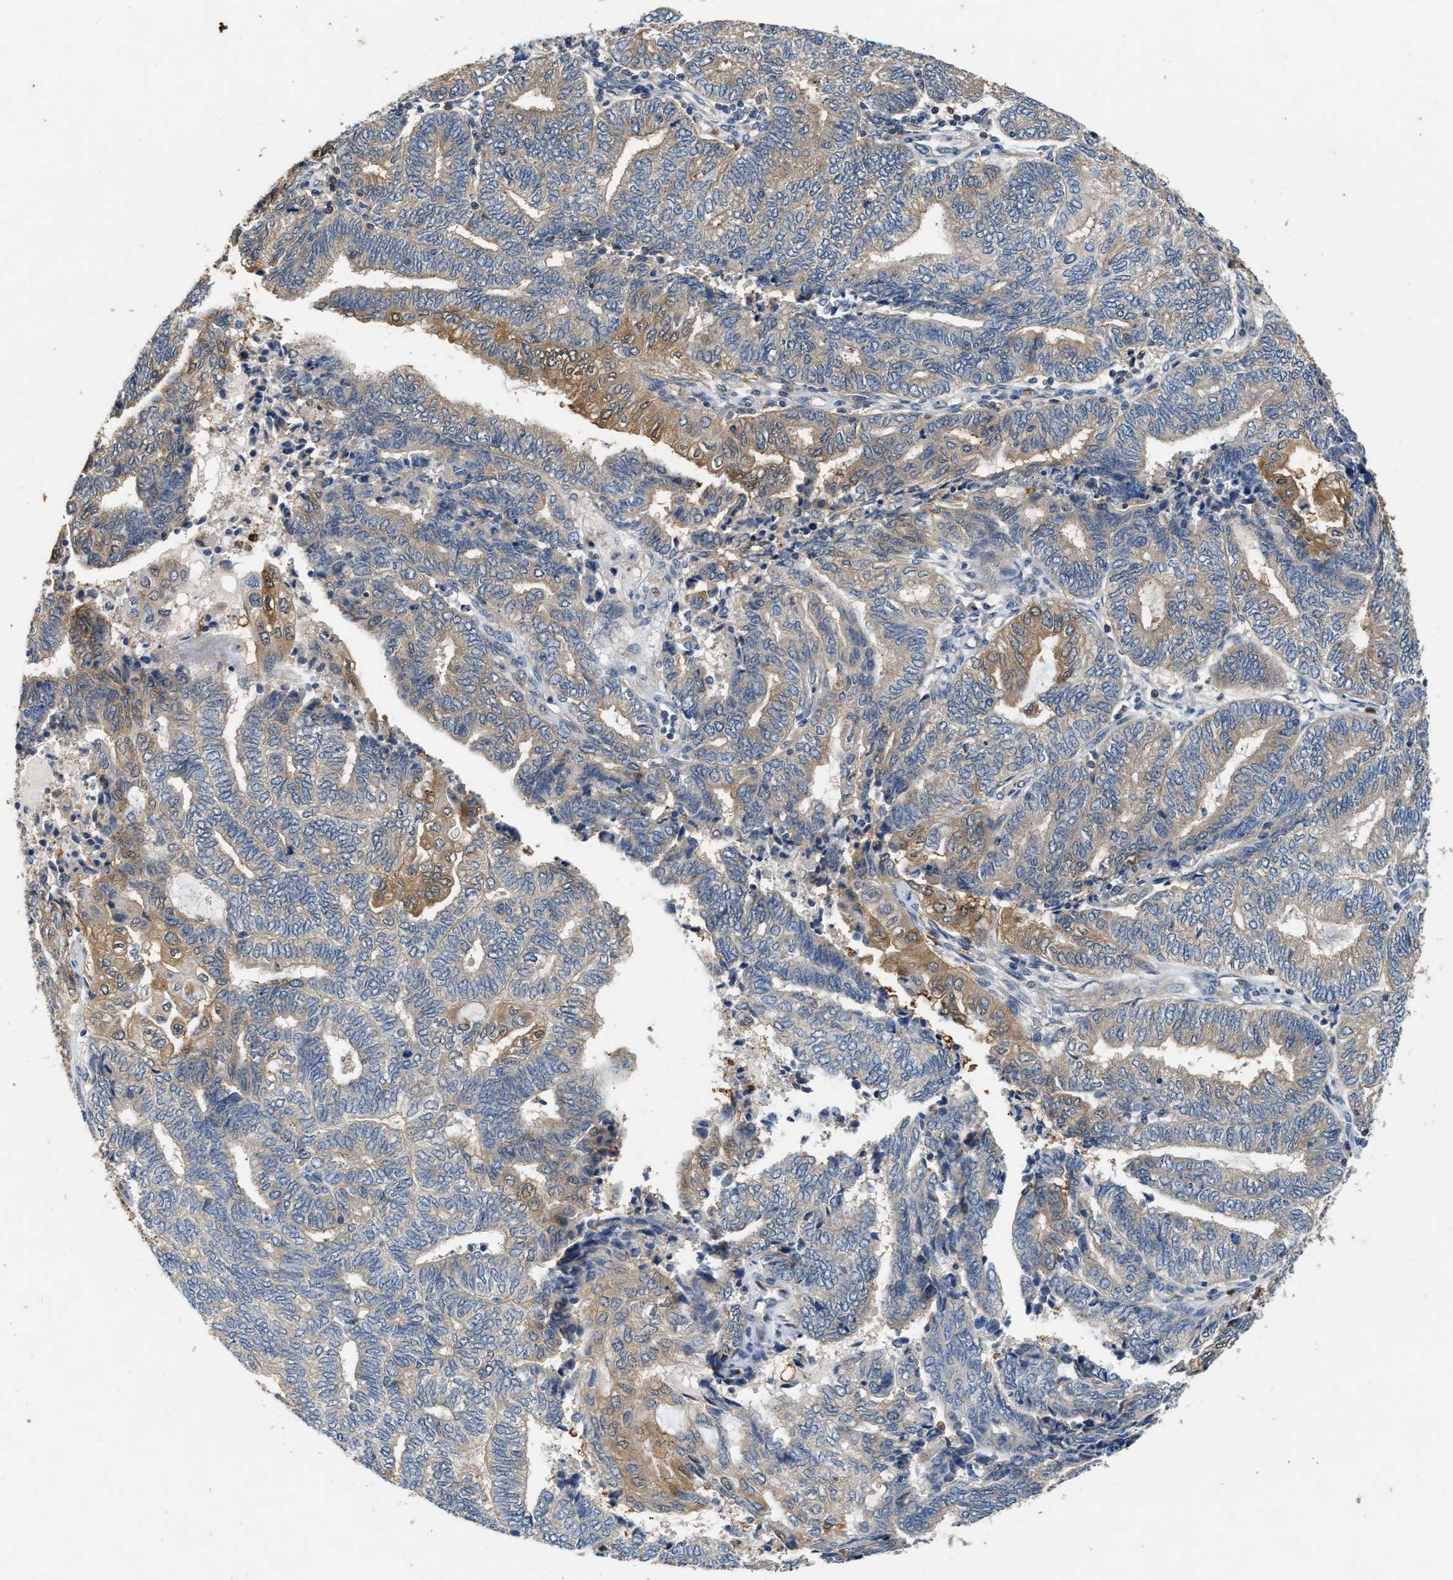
{"staining": {"intensity": "weak", "quantity": "<25%", "location": "cytoplasmic/membranous"}, "tissue": "endometrial cancer", "cell_type": "Tumor cells", "image_type": "cancer", "snomed": [{"axis": "morphology", "description": "Adenocarcinoma, NOS"}, {"axis": "topography", "description": "Uterus"}, {"axis": "topography", "description": "Endometrium"}], "caption": "Immunohistochemistry image of endometrial cancer (adenocarcinoma) stained for a protein (brown), which reveals no staining in tumor cells. (DAB immunohistochemistry (IHC) with hematoxylin counter stain).", "gene": "CHUK", "patient": {"sex": "female", "age": 70}}